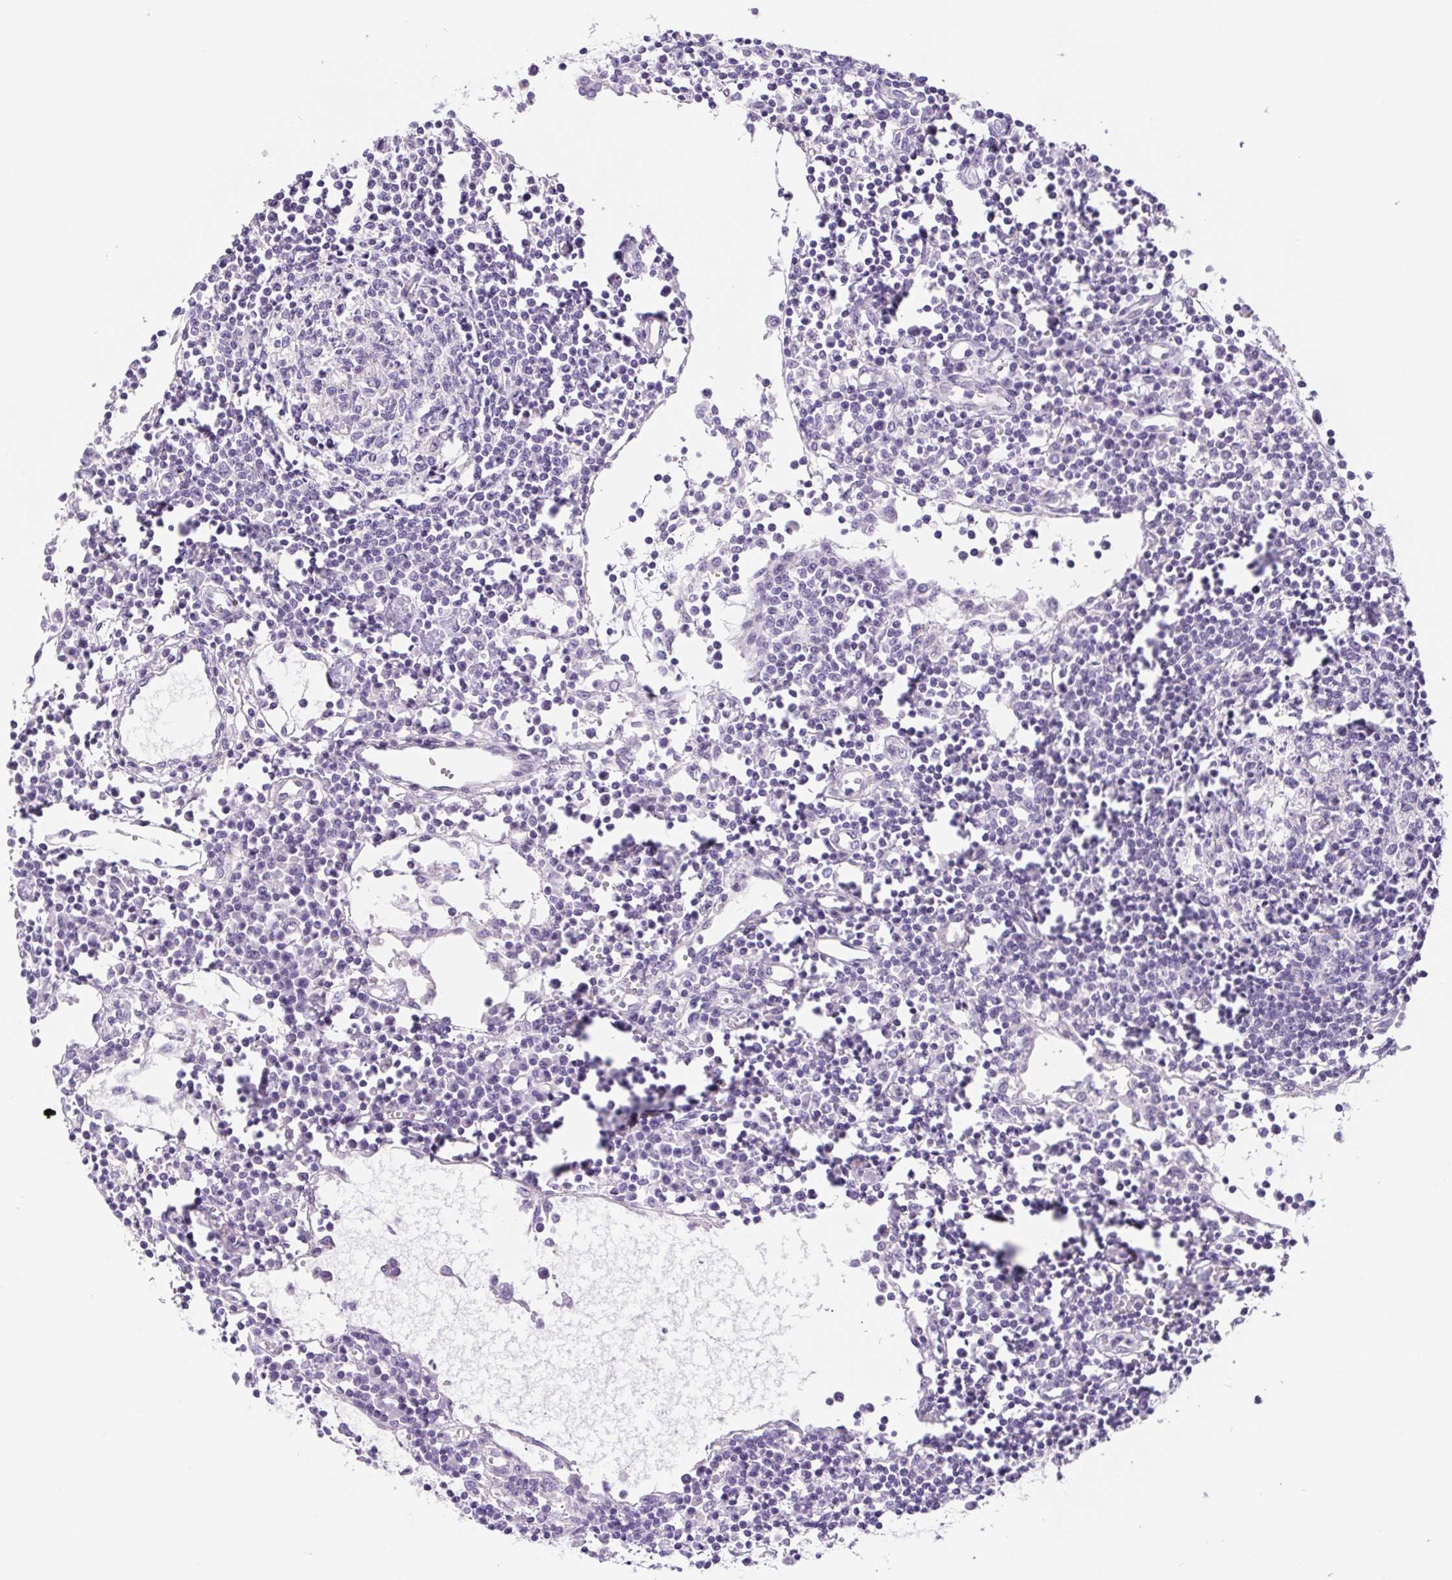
{"staining": {"intensity": "negative", "quantity": "none", "location": "none"}, "tissue": "lymph node", "cell_type": "Germinal center cells", "image_type": "normal", "snomed": [{"axis": "morphology", "description": "Normal tissue, NOS"}, {"axis": "topography", "description": "Lymph node"}], "caption": "DAB (3,3'-diaminobenzidine) immunohistochemical staining of normal human lymph node demonstrates no significant staining in germinal center cells.", "gene": "DYNC2LI1", "patient": {"sex": "female", "age": 78}}